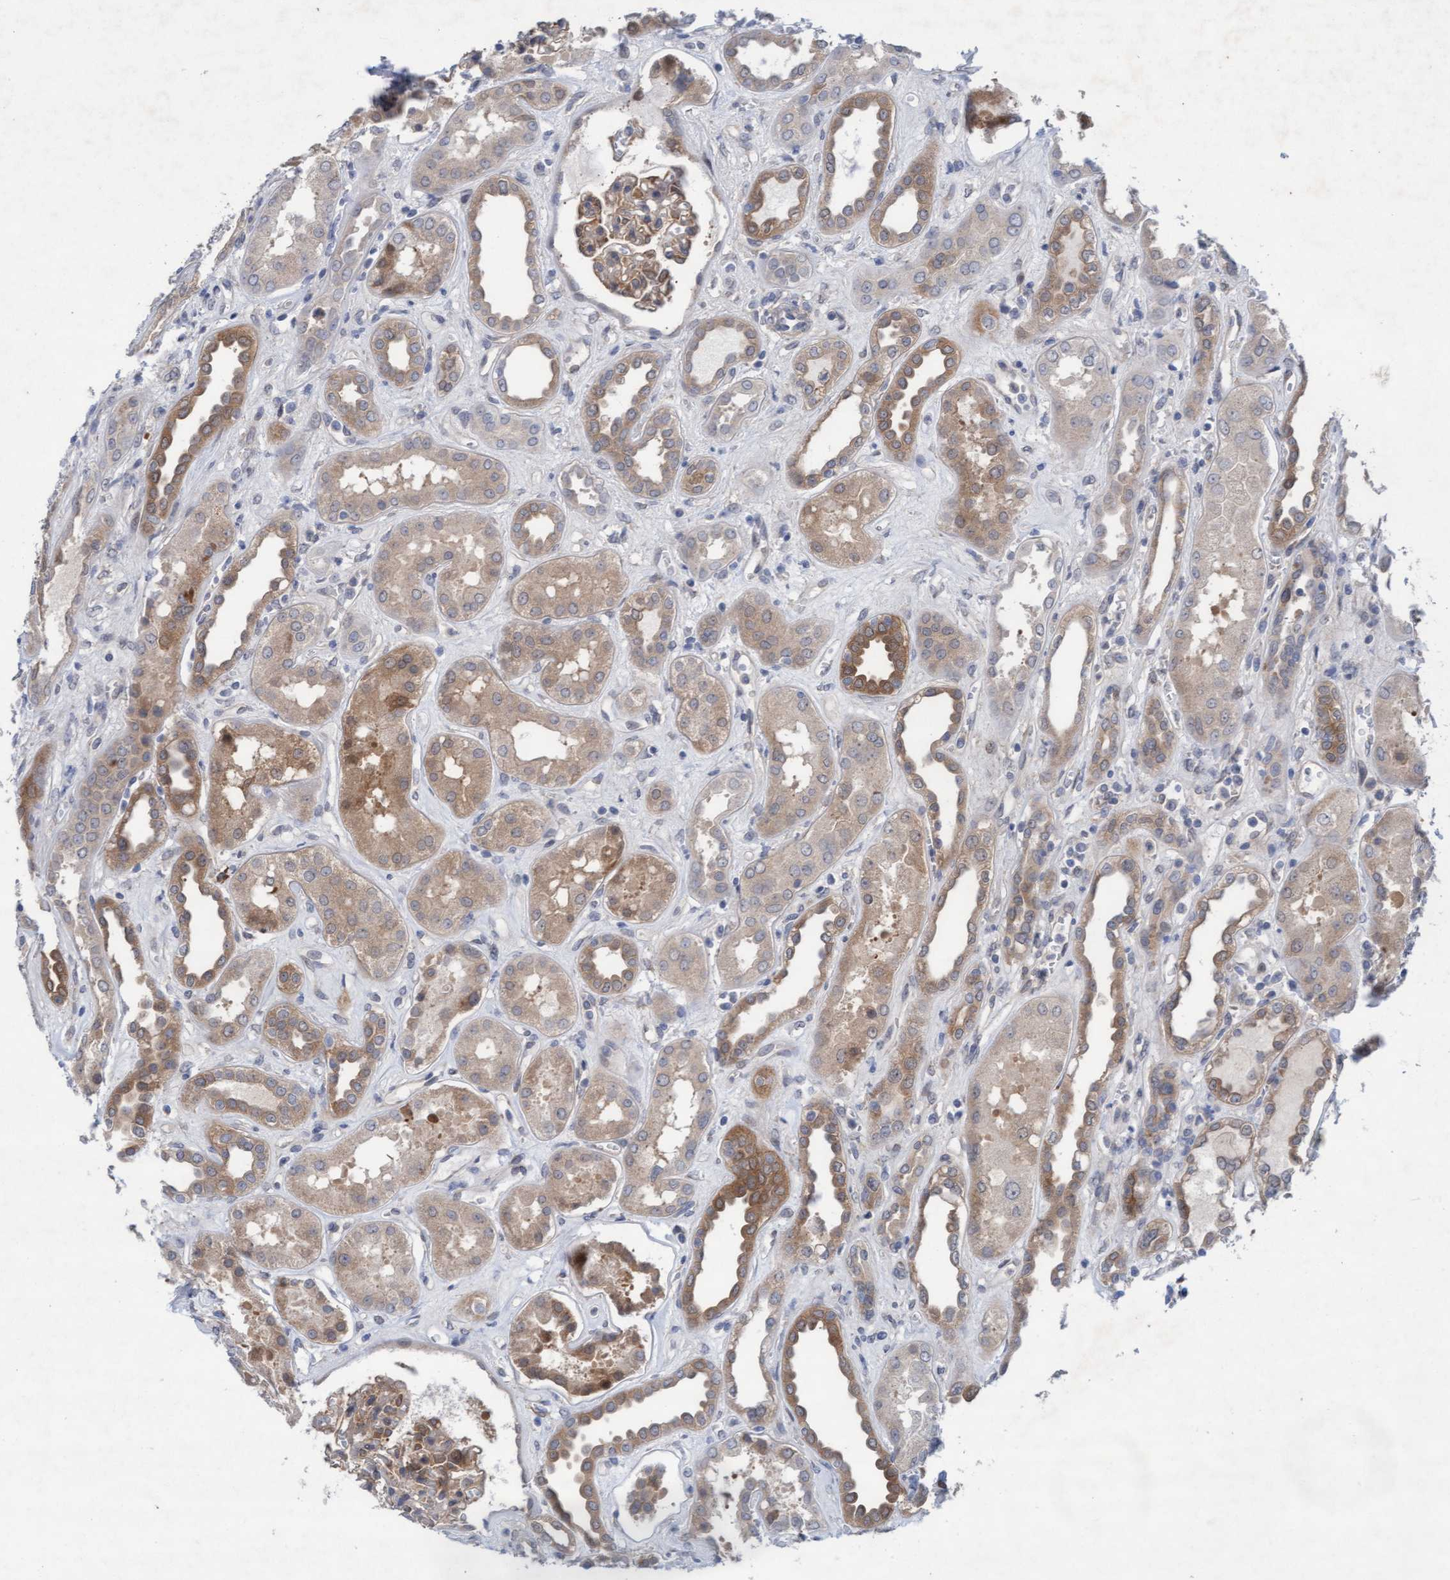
{"staining": {"intensity": "moderate", "quantity": ">75%", "location": "cytoplasmic/membranous"}, "tissue": "kidney", "cell_type": "Cells in glomeruli", "image_type": "normal", "snomed": [{"axis": "morphology", "description": "Normal tissue, NOS"}, {"axis": "topography", "description": "Kidney"}], "caption": "Immunohistochemical staining of benign kidney exhibits moderate cytoplasmic/membranous protein staining in about >75% of cells in glomeruli.", "gene": "PLCD1", "patient": {"sex": "male", "age": 59}}